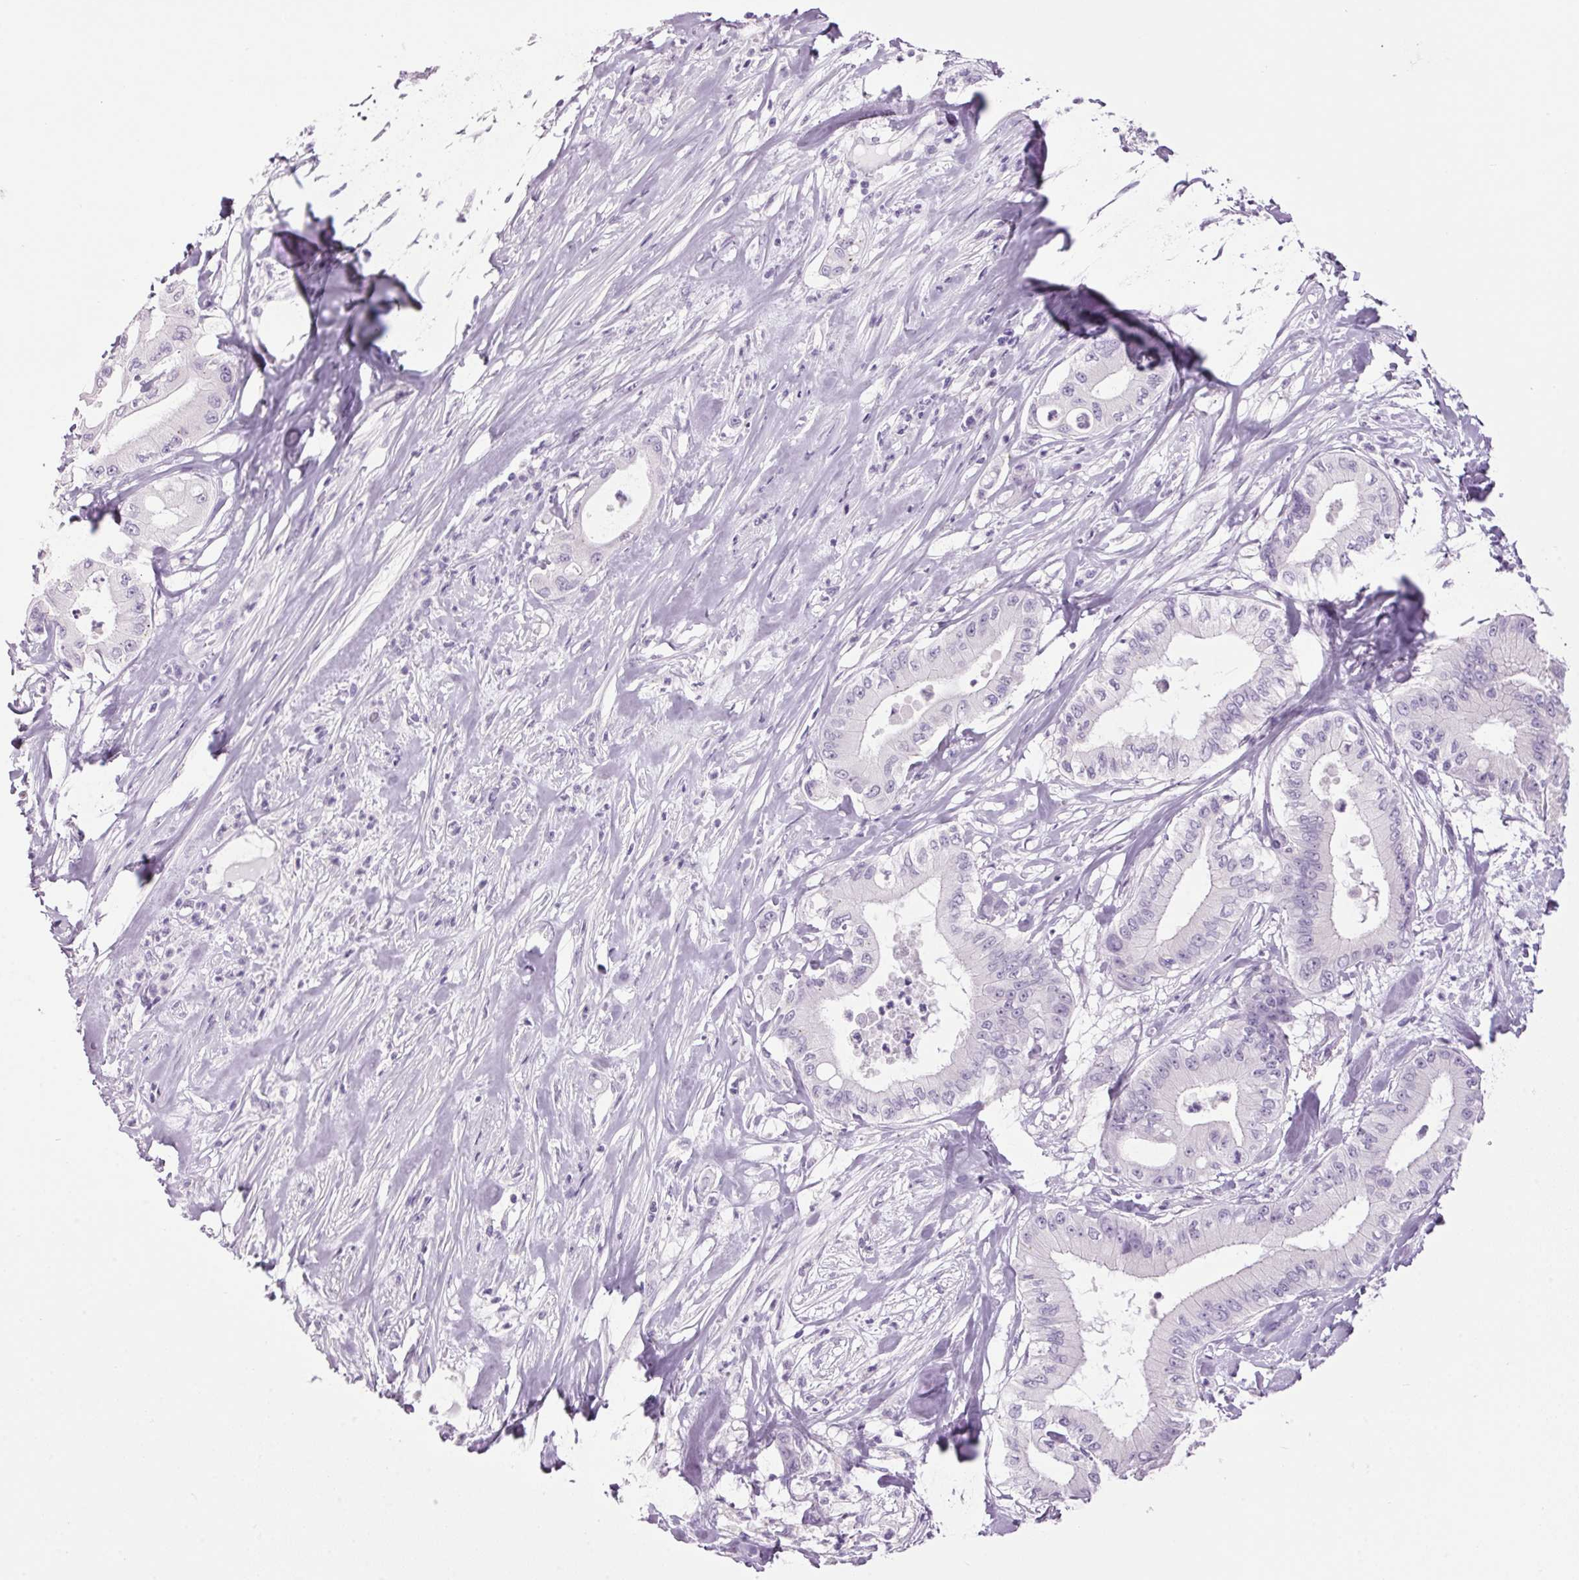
{"staining": {"intensity": "negative", "quantity": "none", "location": "none"}, "tissue": "pancreatic cancer", "cell_type": "Tumor cells", "image_type": "cancer", "snomed": [{"axis": "morphology", "description": "Adenocarcinoma, NOS"}, {"axis": "topography", "description": "Pancreas"}], "caption": "Human pancreatic cancer (adenocarcinoma) stained for a protein using immunohistochemistry shows no positivity in tumor cells.", "gene": "PPP1R1A", "patient": {"sex": "male", "age": 71}}